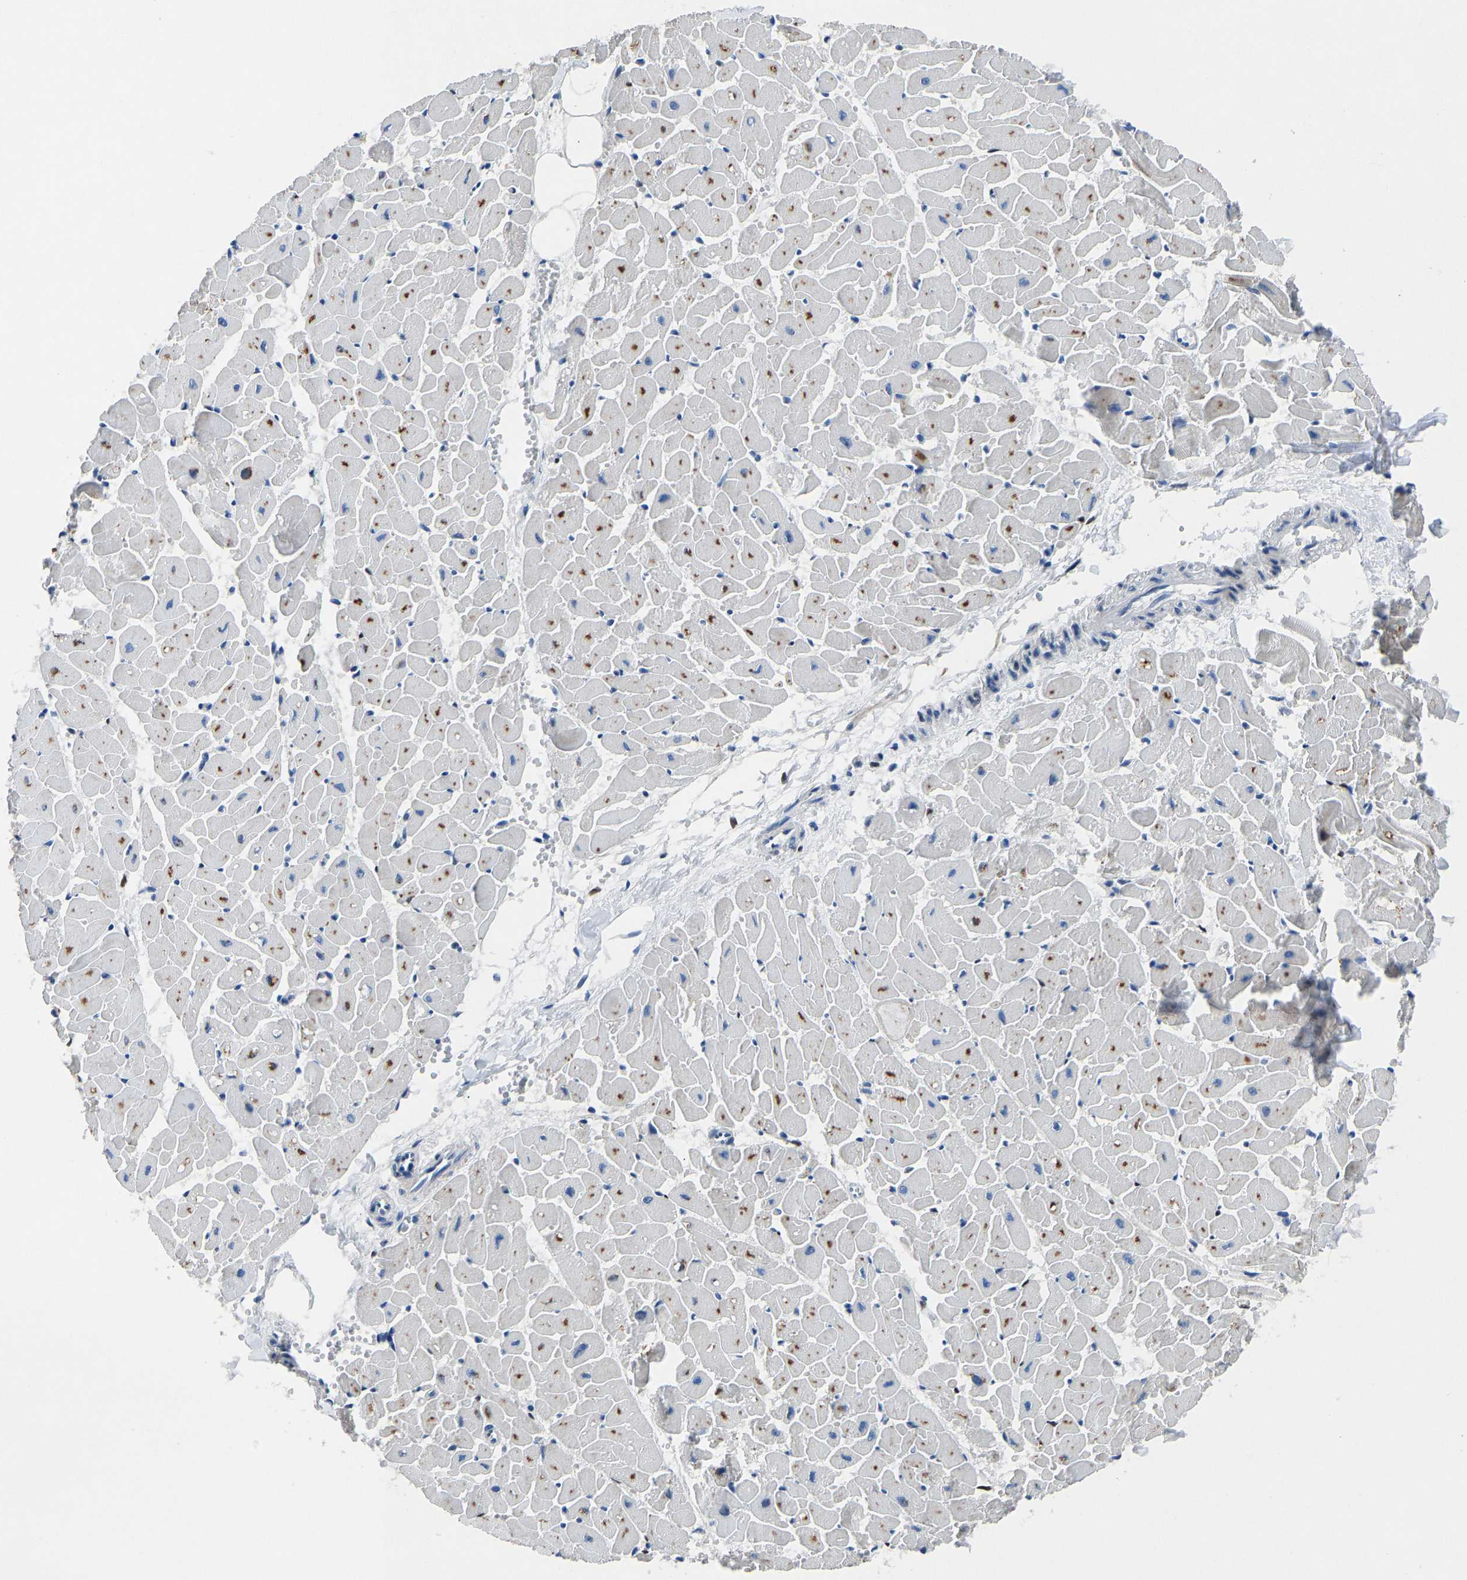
{"staining": {"intensity": "moderate", "quantity": "25%-75%", "location": "cytoplasmic/membranous"}, "tissue": "heart muscle", "cell_type": "Cardiomyocytes", "image_type": "normal", "snomed": [{"axis": "morphology", "description": "Normal tissue, NOS"}, {"axis": "topography", "description": "Heart"}], "caption": "A photomicrograph of human heart muscle stained for a protein shows moderate cytoplasmic/membranous brown staining in cardiomyocytes.", "gene": "EGR1", "patient": {"sex": "female", "age": 19}}